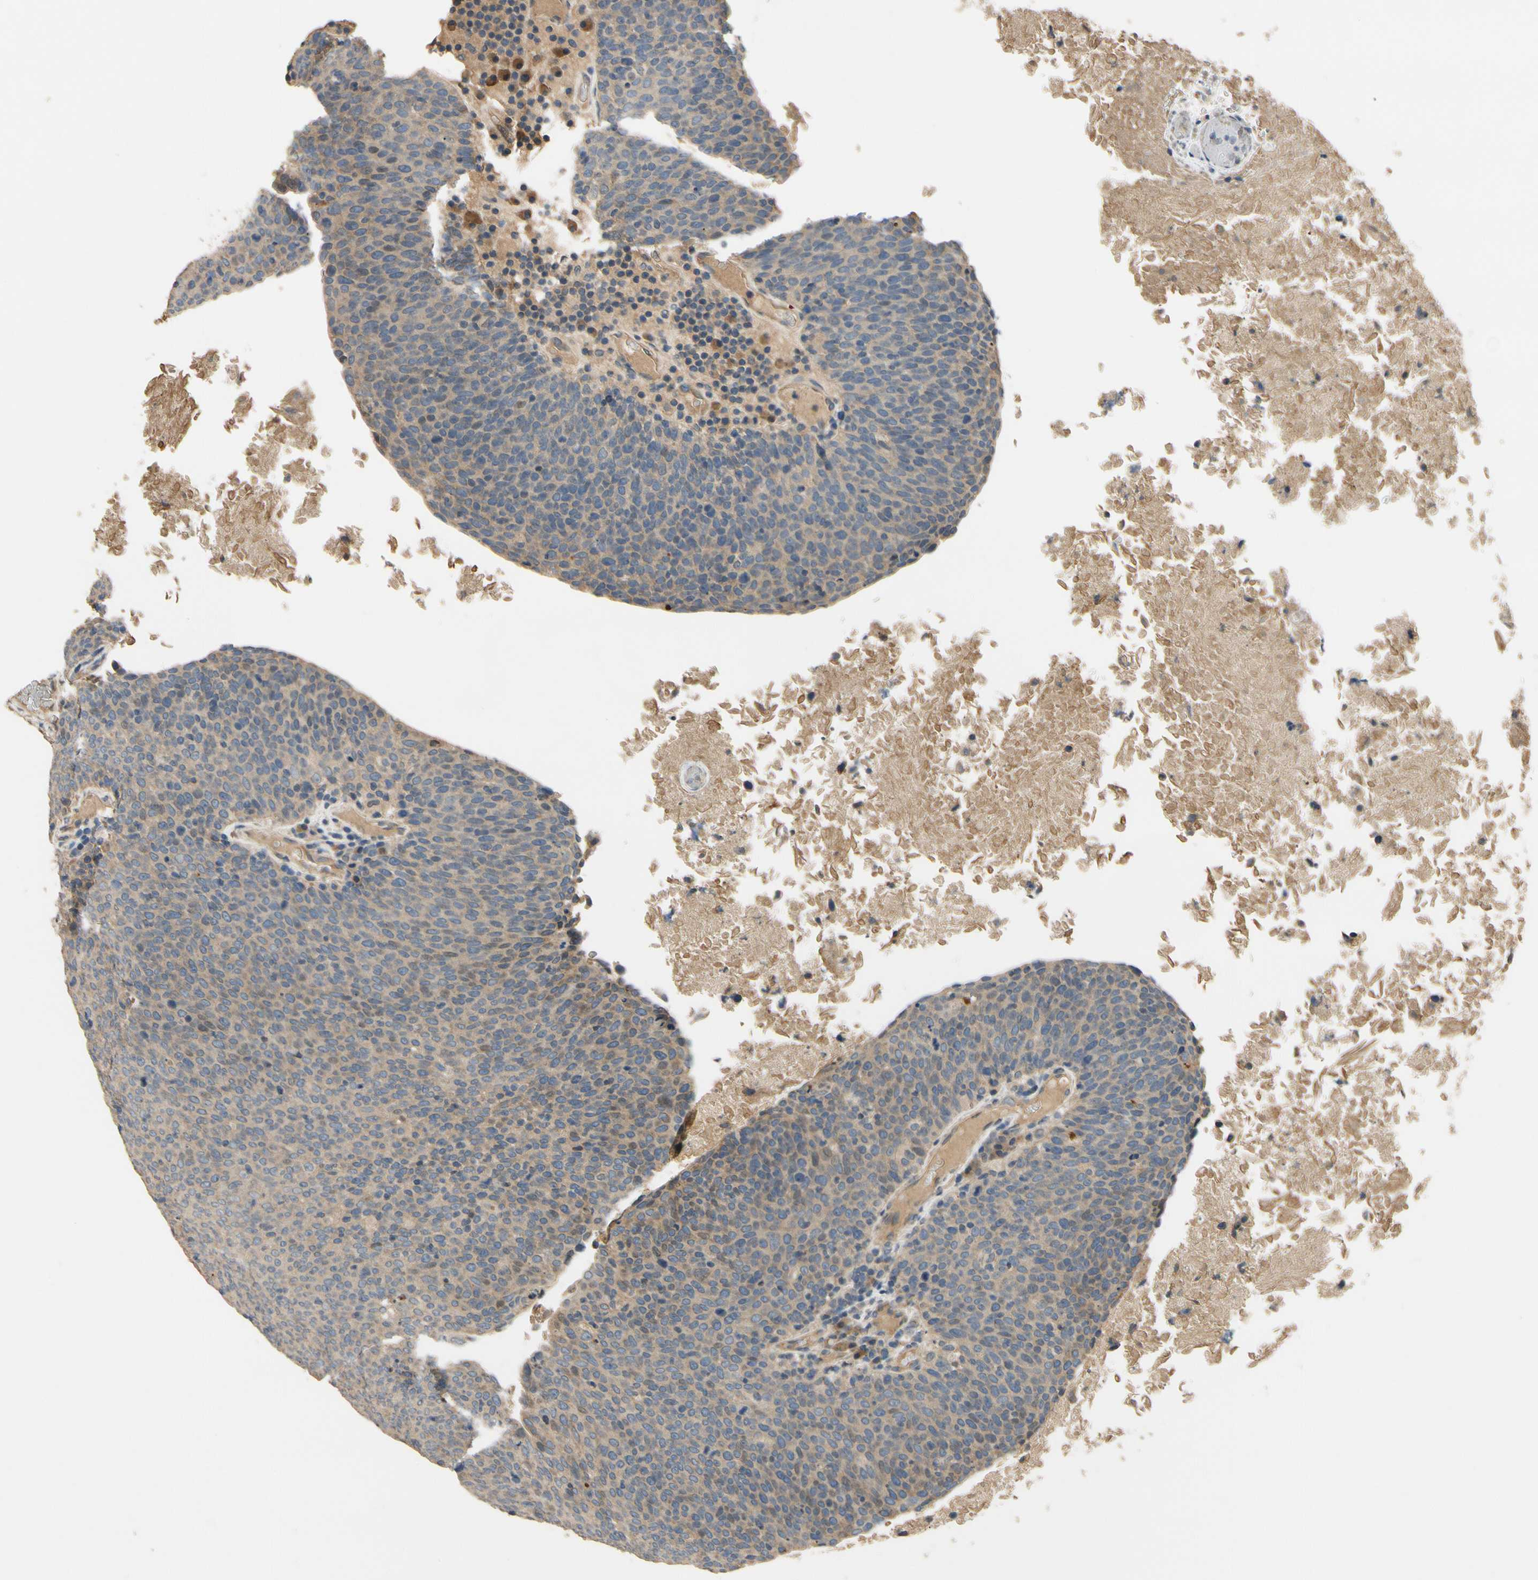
{"staining": {"intensity": "weak", "quantity": ">75%", "location": "cytoplasmic/membranous"}, "tissue": "head and neck cancer", "cell_type": "Tumor cells", "image_type": "cancer", "snomed": [{"axis": "morphology", "description": "Squamous cell carcinoma, NOS"}, {"axis": "morphology", "description": "Squamous cell carcinoma, metastatic, NOS"}, {"axis": "topography", "description": "Lymph node"}, {"axis": "topography", "description": "Head-Neck"}], "caption": "Tumor cells exhibit low levels of weak cytoplasmic/membranous positivity in about >75% of cells in head and neck cancer (metastatic squamous cell carcinoma).", "gene": "ALKBH3", "patient": {"sex": "male", "age": 62}}